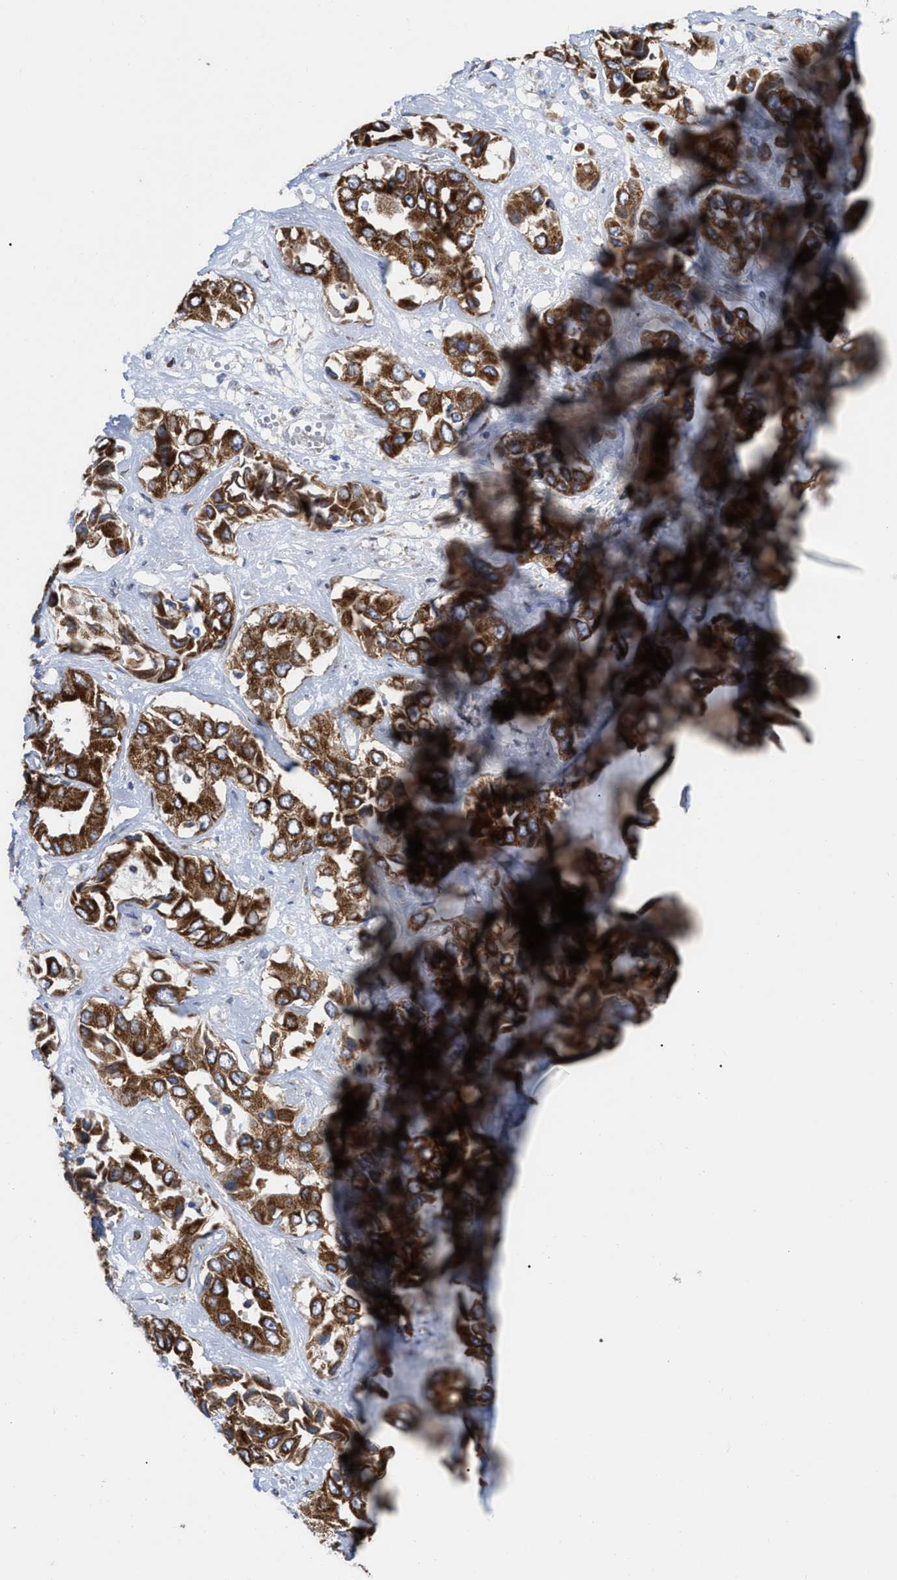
{"staining": {"intensity": "strong", "quantity": ">75%", "location": "cytoplasmic/membranous"}, "tissue": "liver cancer", "cell_type": "Tumor cells", "image_type": "cancer", "snomed": [{"axis": "morphology", "description": "Cholangiocarcinoma"}, {"axis": "topography", "description": "Liver"}], "caption": "Protein expression analysis of human liver cholangiocarcinoma reveals strong cytoplasmic/membranous expression in approximately >75% of tumor cells. The protein is stained brown, and the nuclei are stained in blue (DAB (3,3'-diaminobenzidine) IHC with brightfield microscopy, high magnification).", "gene": "FAM120A", "patient": {"sex": "female", "age": 52}}